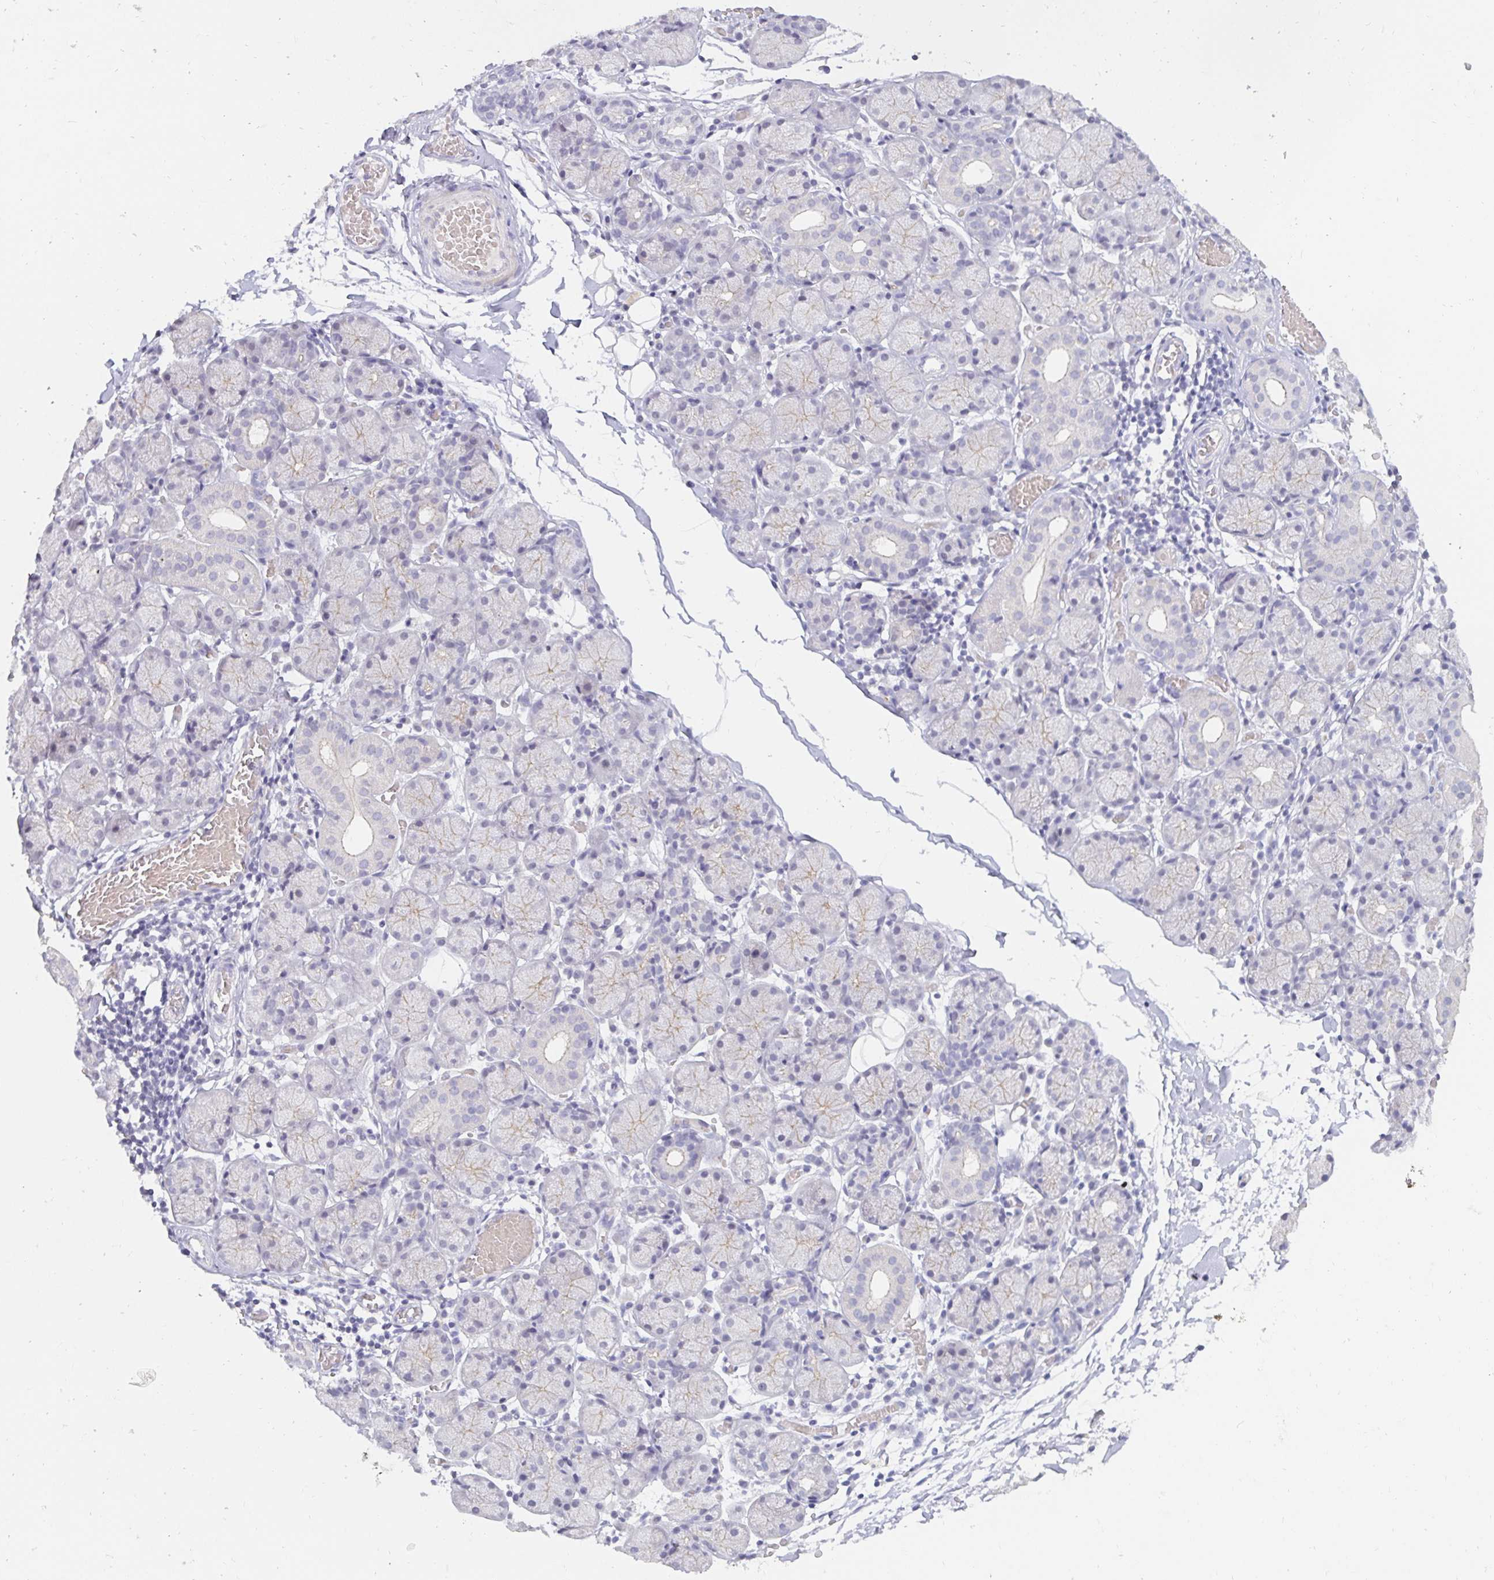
{"staining": {"intensity": "weak", "quantity": "<25%", "location": "cytoplasmic/membranous"}, "tissue": "salivary gland", "cell_type": "Glandular cells", "image_type": "normal", "snomed": [{"axis": "morphology", "description": "Normal tissue, NOS"}, {"axis": "topography", "description": "Salivary gland"}], "caption": "A high-resolution image shows IHC staining of benign salivary gland, which reveals no significant positivity in glandular cells. (Immunohistochemistry, brightfield microscopy, high magnification).", "gene": "PDX1", "patient": {"sex": "female", "age": 24}}